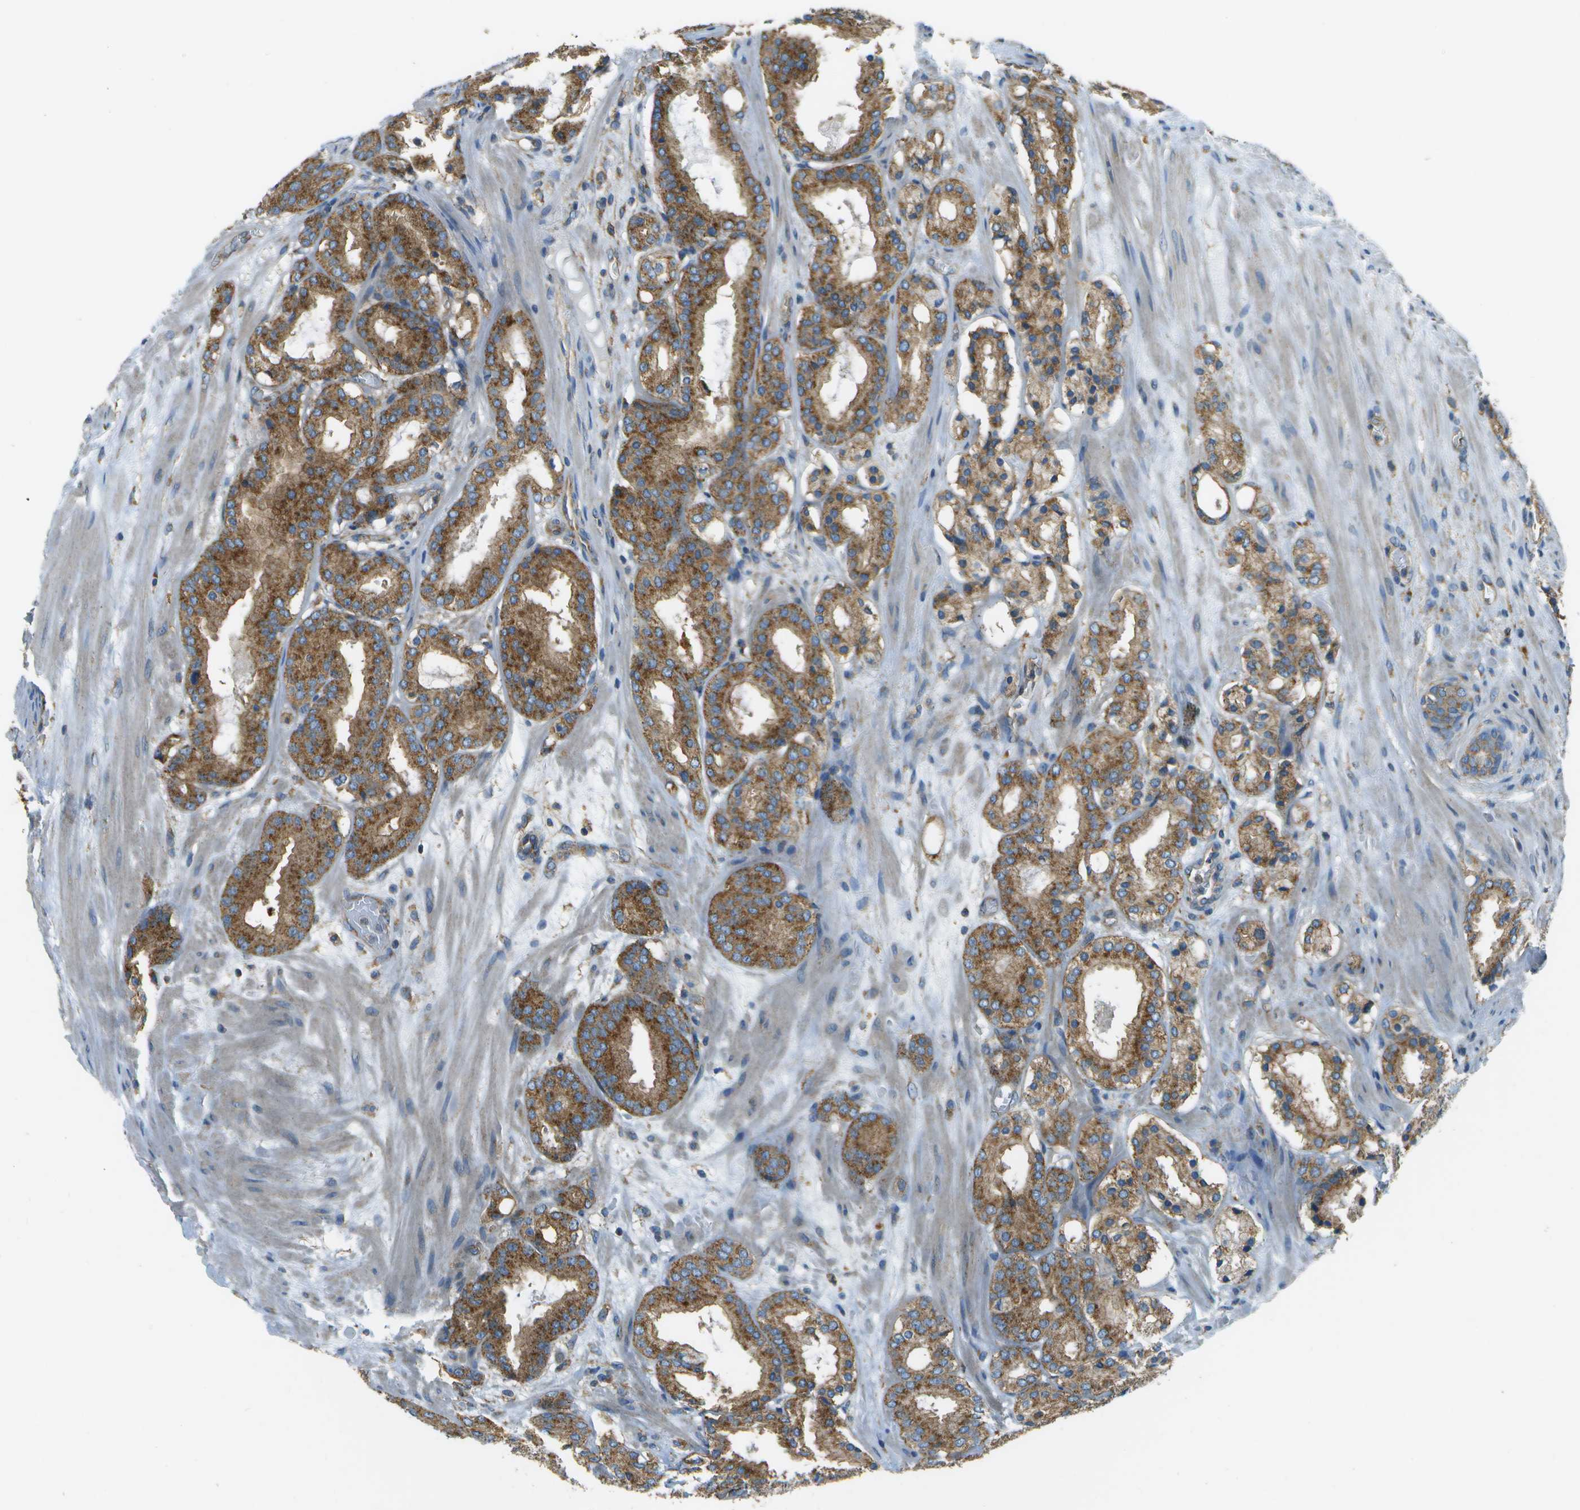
{"staining": {"intensity": "moderate", "quantity": ">75%", "location": "cytoplasmic/membranous"}, "tissue": "prostate cancer", "cell_type": "Tumor cells", "image_type": "cancer", "snomed": [{"axis": "morphology", "description": "Adenocarcinoma, Low grade"}, {"axis": "topography", "description": "Prostate"}], "caption": "Immunohistochemistry (IHC) of prostate adenocarcinoma (low-grade) demonstrates medium levels of moderate cytoplasmic/membranous expression in about >75% of tumor cells.", "gene": "CLTC", "patient": {"sex": "male", "age": 69}}